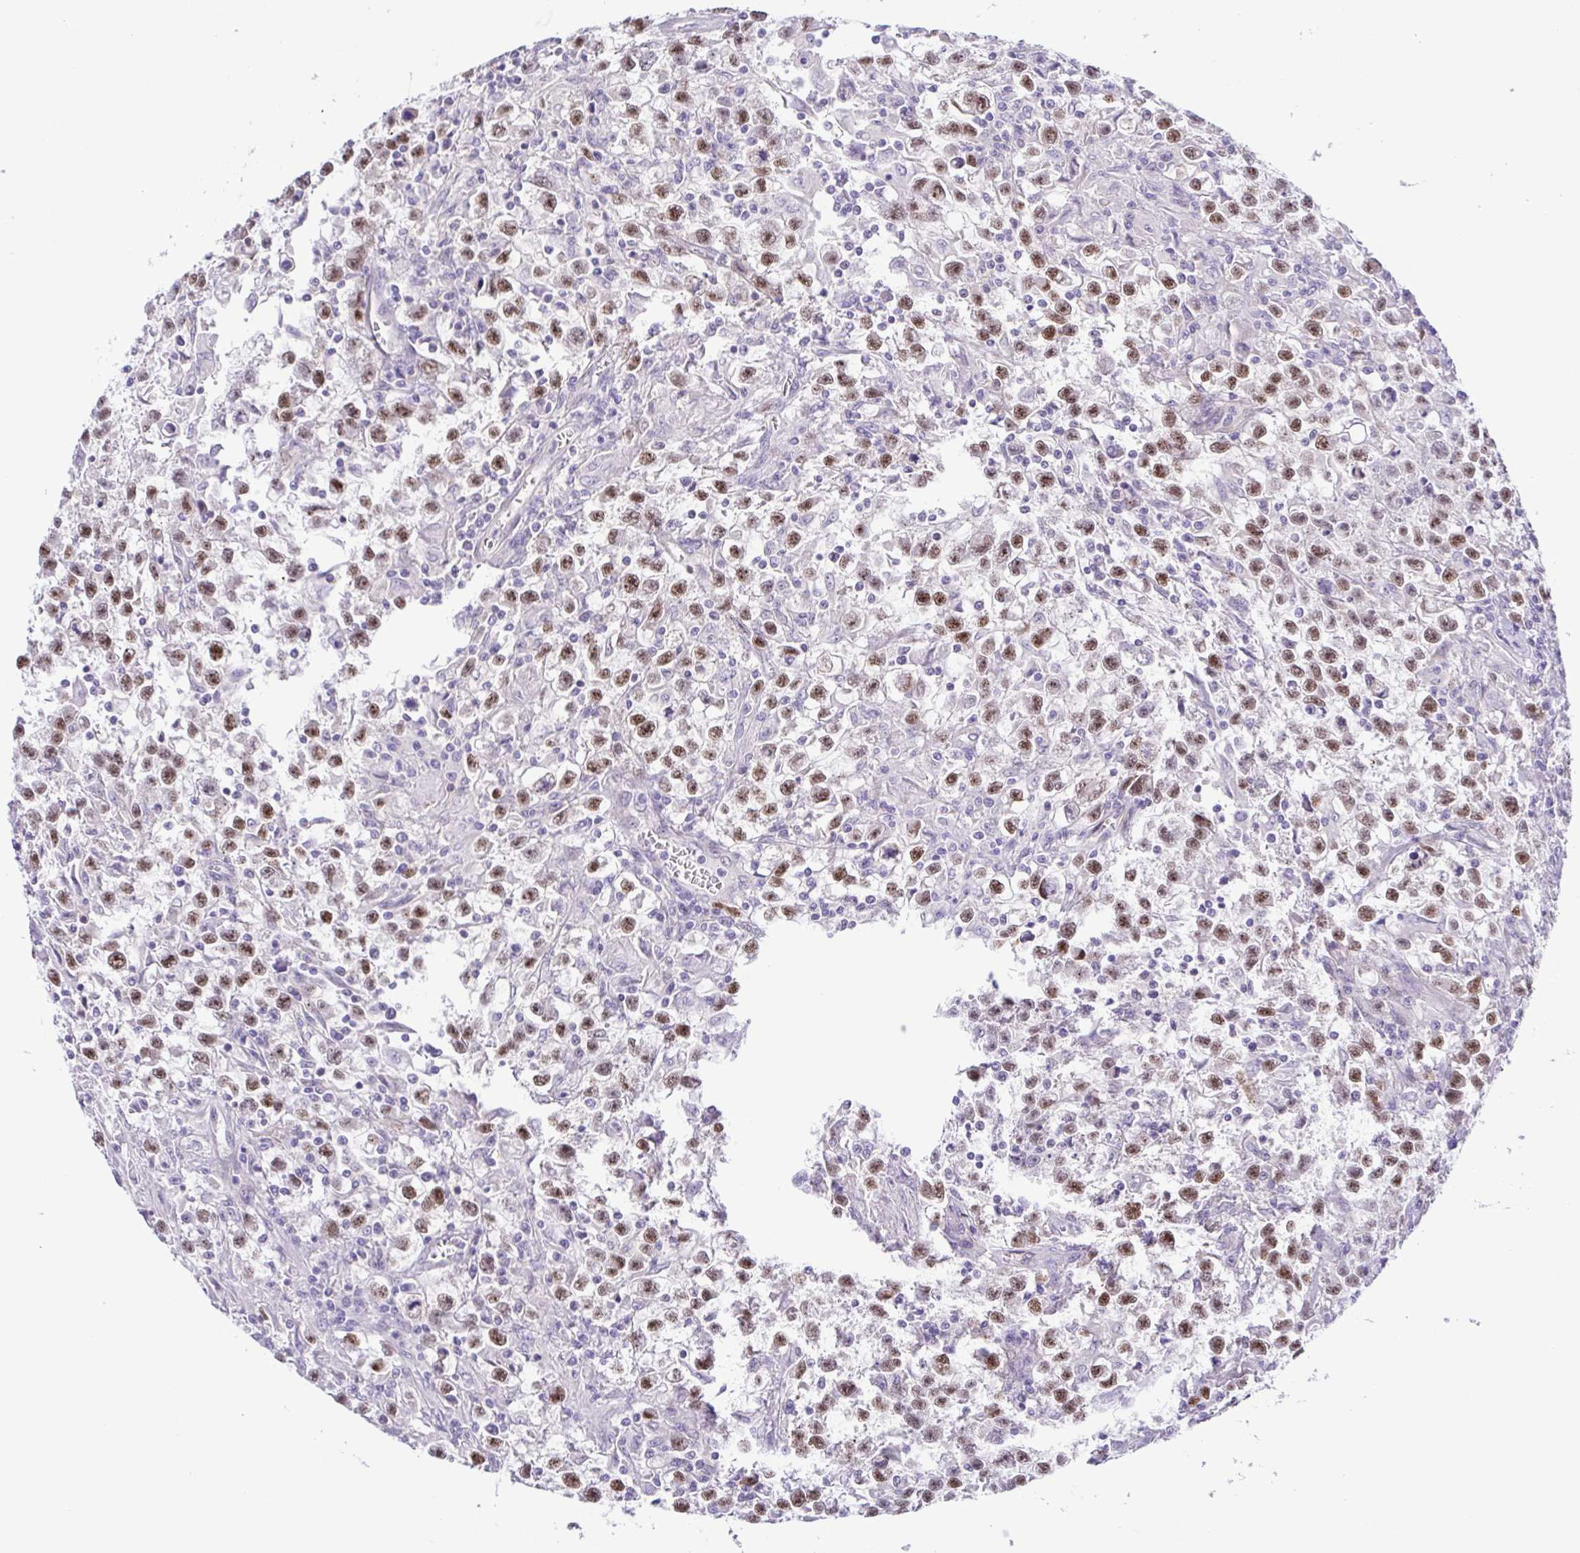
{"staining": {"intensity": "moderate", "quantity": ">75%", "location": "nuclear"}, "tissue": "testis cancer", "cell_type": "Tumor cells", "image_type": "cancer", "snomed": [{"axis": "morphology", "description": "Seminoma, NOS"}, {"axis": "topography", "description": "Testis"}], "caption": "Testis cancer (seminoma) stained with immunohistochemistry demonstrates moderate nuclear staining in approximately >75% of tumor cells.", "gene": "DCLK2", "patient": {"sex": "male", "age": 31}}